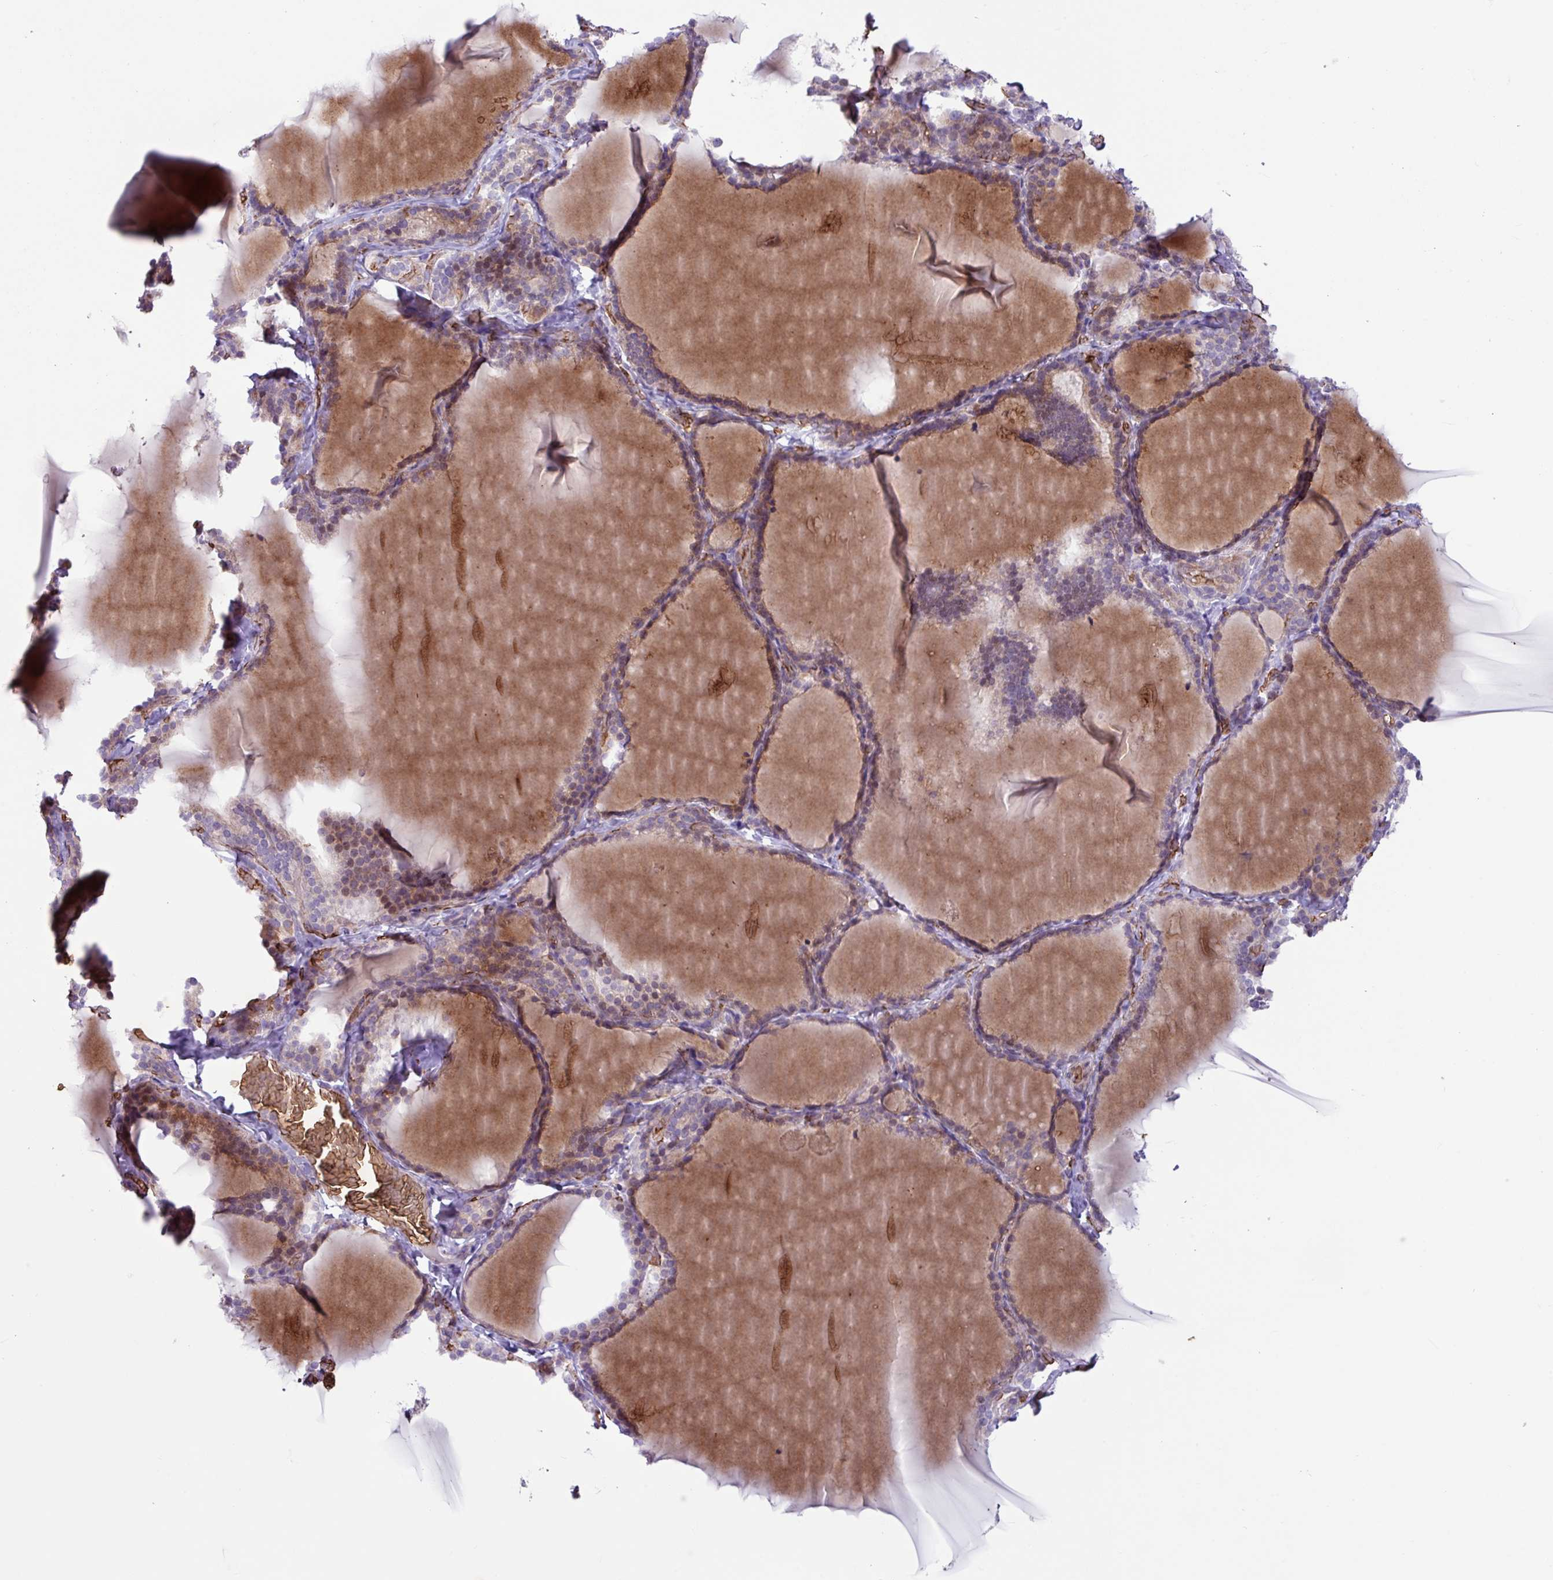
{"staining": {"intensity": "weak", "quantity": "25%-75%", "location": "cytoplasmic/membranous,nuclear"}, "tissue": "thyroid gland", "cell_type": "Glandular cells", "image_type": "normal", "snomed": [{"axis": "morphology", "description": "Normal tissue, NOS"}, {"axis": "topography", "description": "Thyroid gland"}], "caption": "Immunohistochemistry (IHC) image of normal thyroid gland: thyroid gland stained using immunohistochemistry demonstrates low levels of weak protein expression localized specifically in the cytoplasmic/membranous,nuclear of glandular cells, appearing as a cytoplasmic/membranous,nuclear brown color.", "gene": "RAD21L1", "patient": {"sex": "female", "age": 31}}